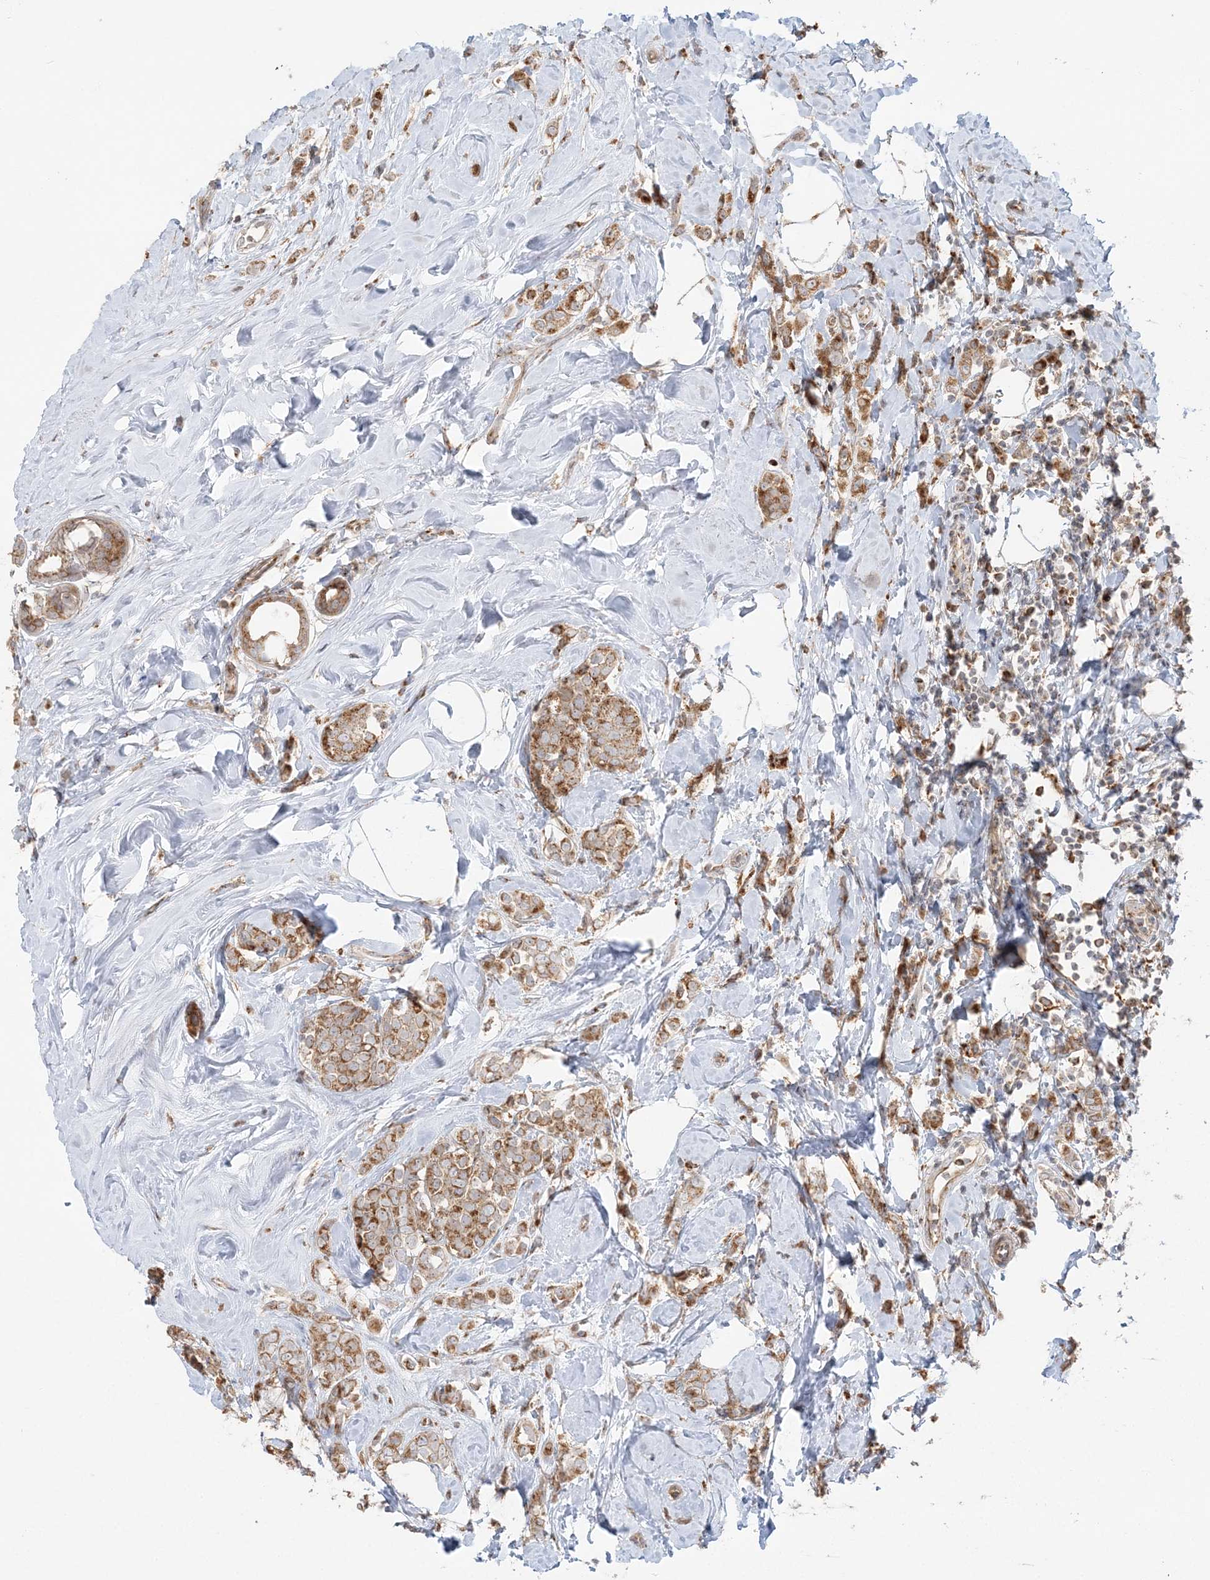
{"staining": {"intensity": "moderate", "quantity": ">75%", "location": "cytoplasmic/membranous"}, "tissue": "breast cancer", "cell_type": "Tumor cells", "image_type": "cancer", "snomed": [{"axis": "morphology", "description": "Lobular carcinoma"}, {"axis": "topography", "description": "Breast"}], "caption": "The photomicrograph shows immunohistochemical staining of breast cancer. There is moderate cytoplasmic/membranous staining is present in about >75% of tumor cells.", "gene": "ABCC3", "patient": {"sex": "female", "age": 47}}